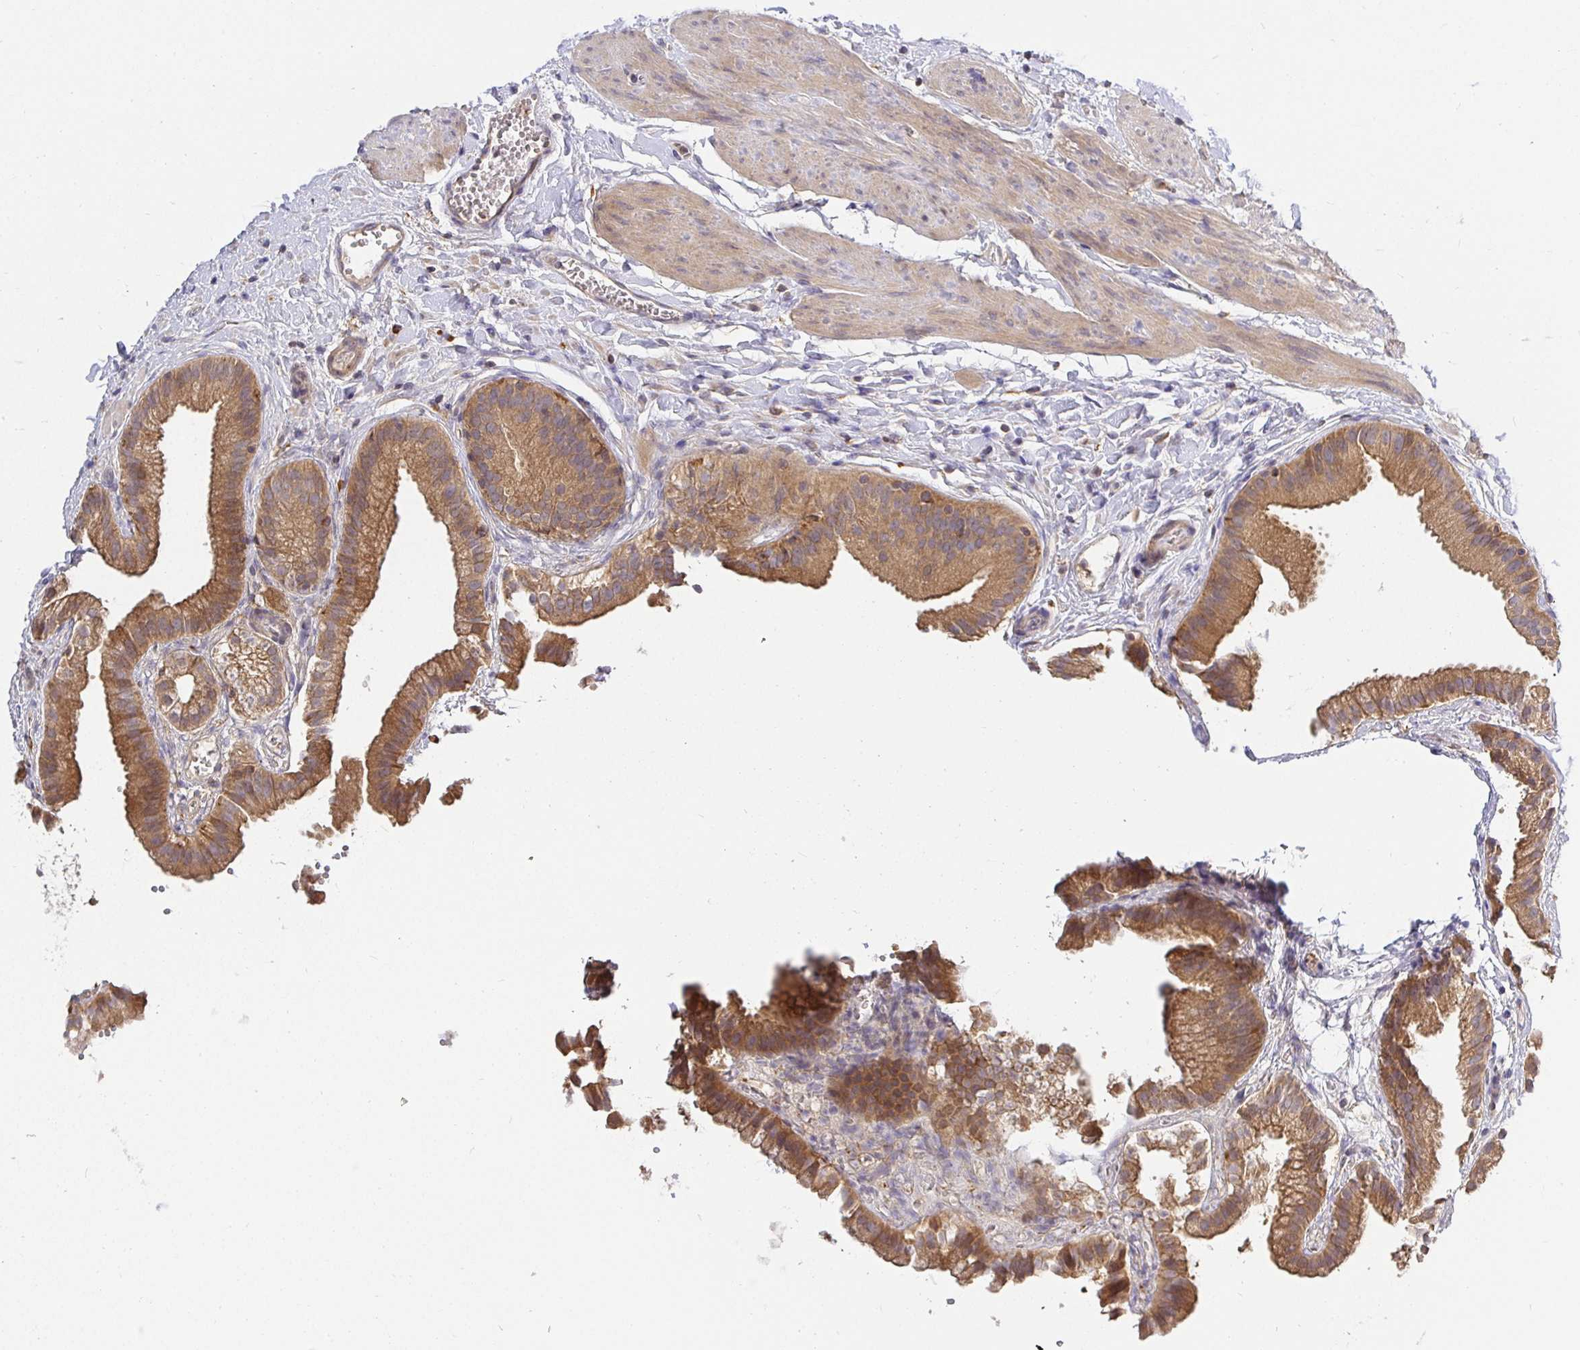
{"staining": {"intensity": "moderate", "quantity": ">75%", "location": "cytoplasmic/membranous"}, "tissue": "gallbladder", "cell_type": "Glandular cells", "image_type": "normal", "snomed": [{"axis": "morphology", "description": "Normal tissue, NOS"}, {"axis": "topography", "description": "Gallbladder"}], "caption": "A micrograph showing moderate cytoplasmic/membranous staining in approximately >75% of glandular cells in unremarkable gallbladder, as visualized by brown immunohistochemical staining.", "gene": "ATP6V1F", "patient": {"sex": "female", "age": 63}}